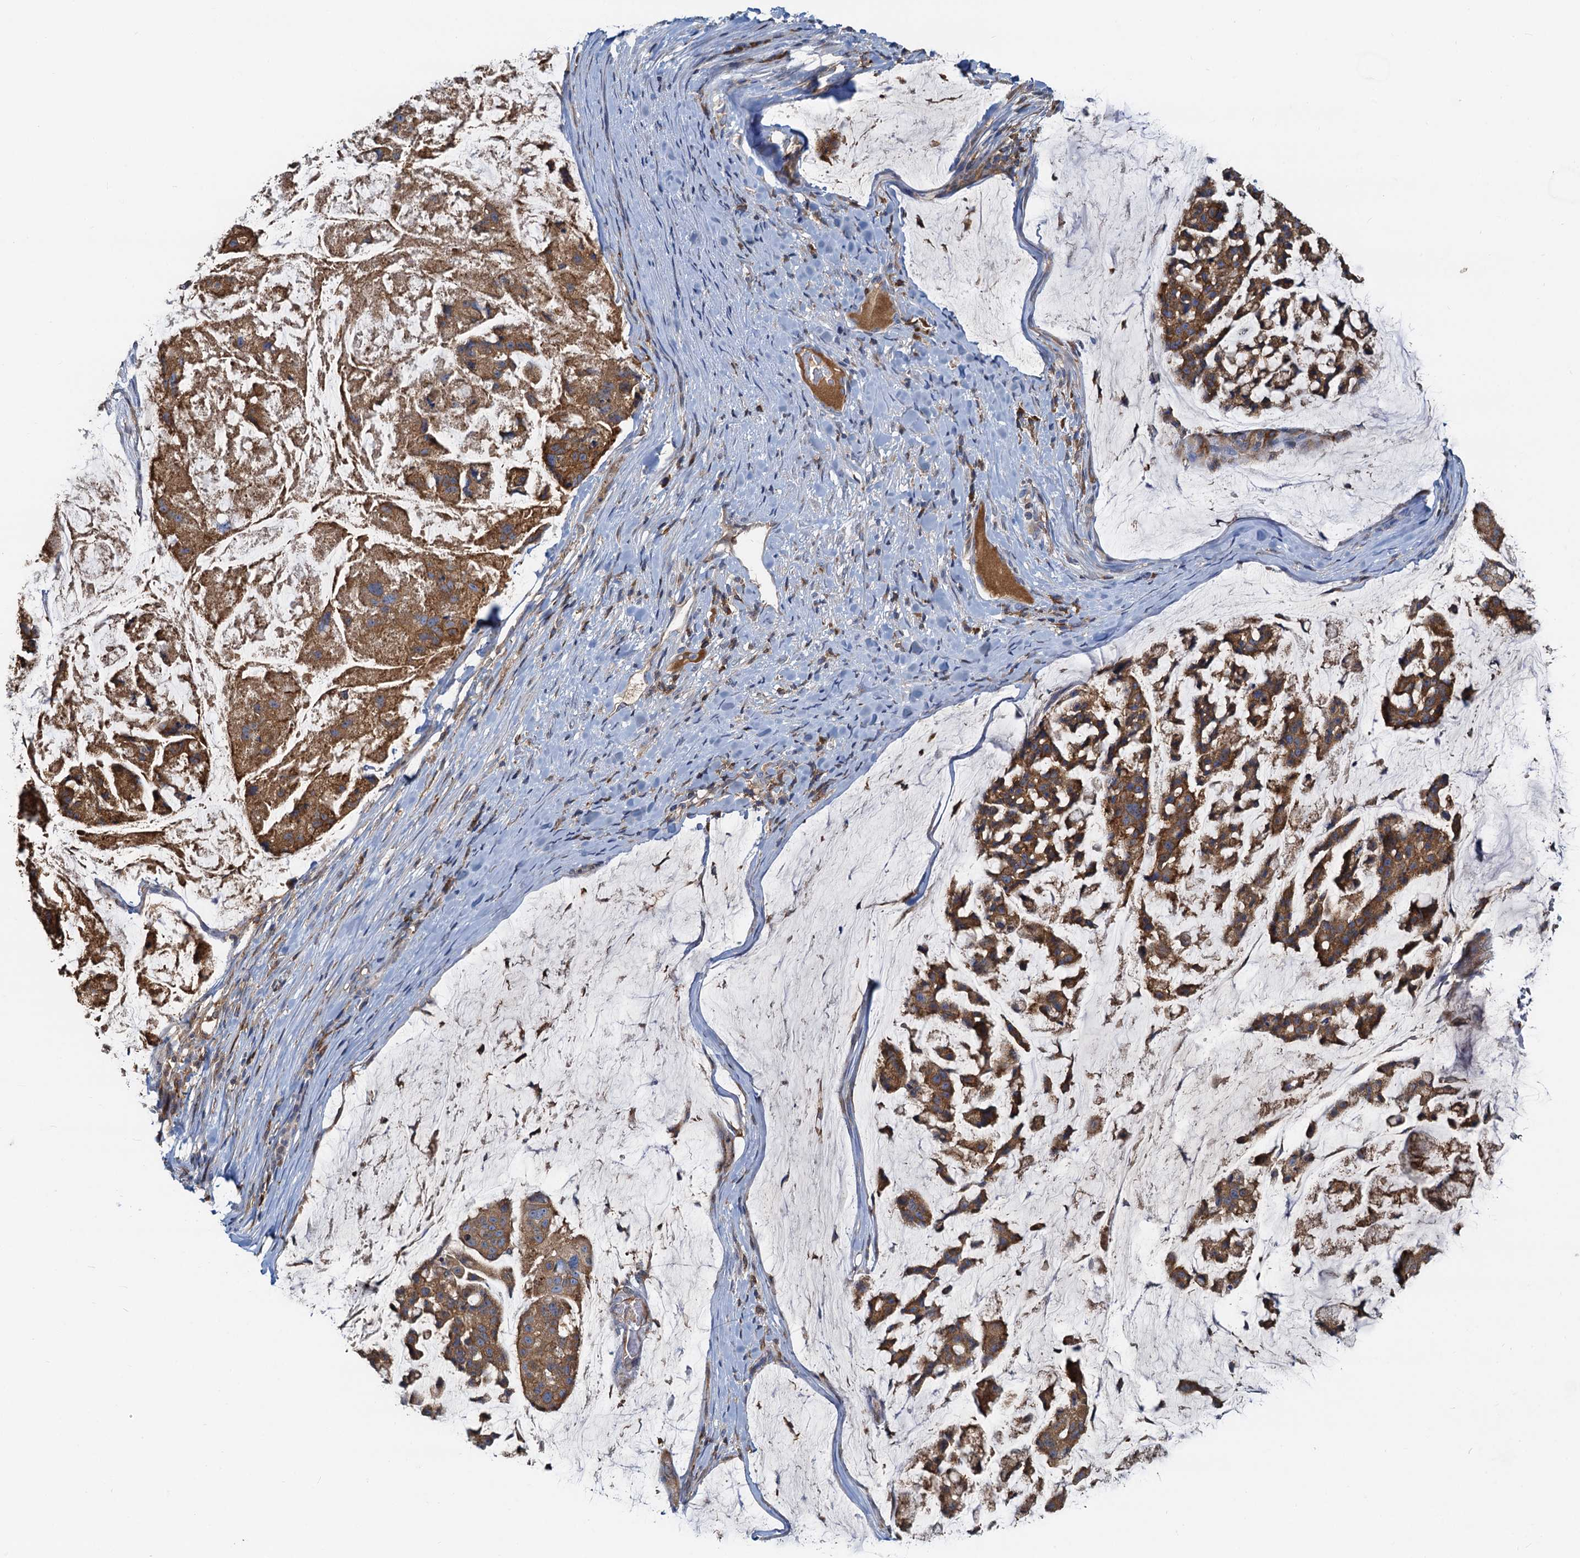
{"staining": {"intensity": "moderate", "quantity": ">75%", "location": "cytoplasmic/membranous"}, "tissue": "stomach cancer", "cell_type": "Tumor cells", "image_type": "cancer", "snomed": [{"axis": "morphology", "description": "Adenocarcinoma, NOS"}, {"axis": "topography", "description": "Stomach, lower"}], "caption": "About >75% of tumor cells in human adenocarcinoma (stomach) show moderate cytoplasmic/membranous protein expression as visualized by brown immunohistochemical staining.", "gene": "LNX2", "patient": {"sex": "male", "age": 67}}